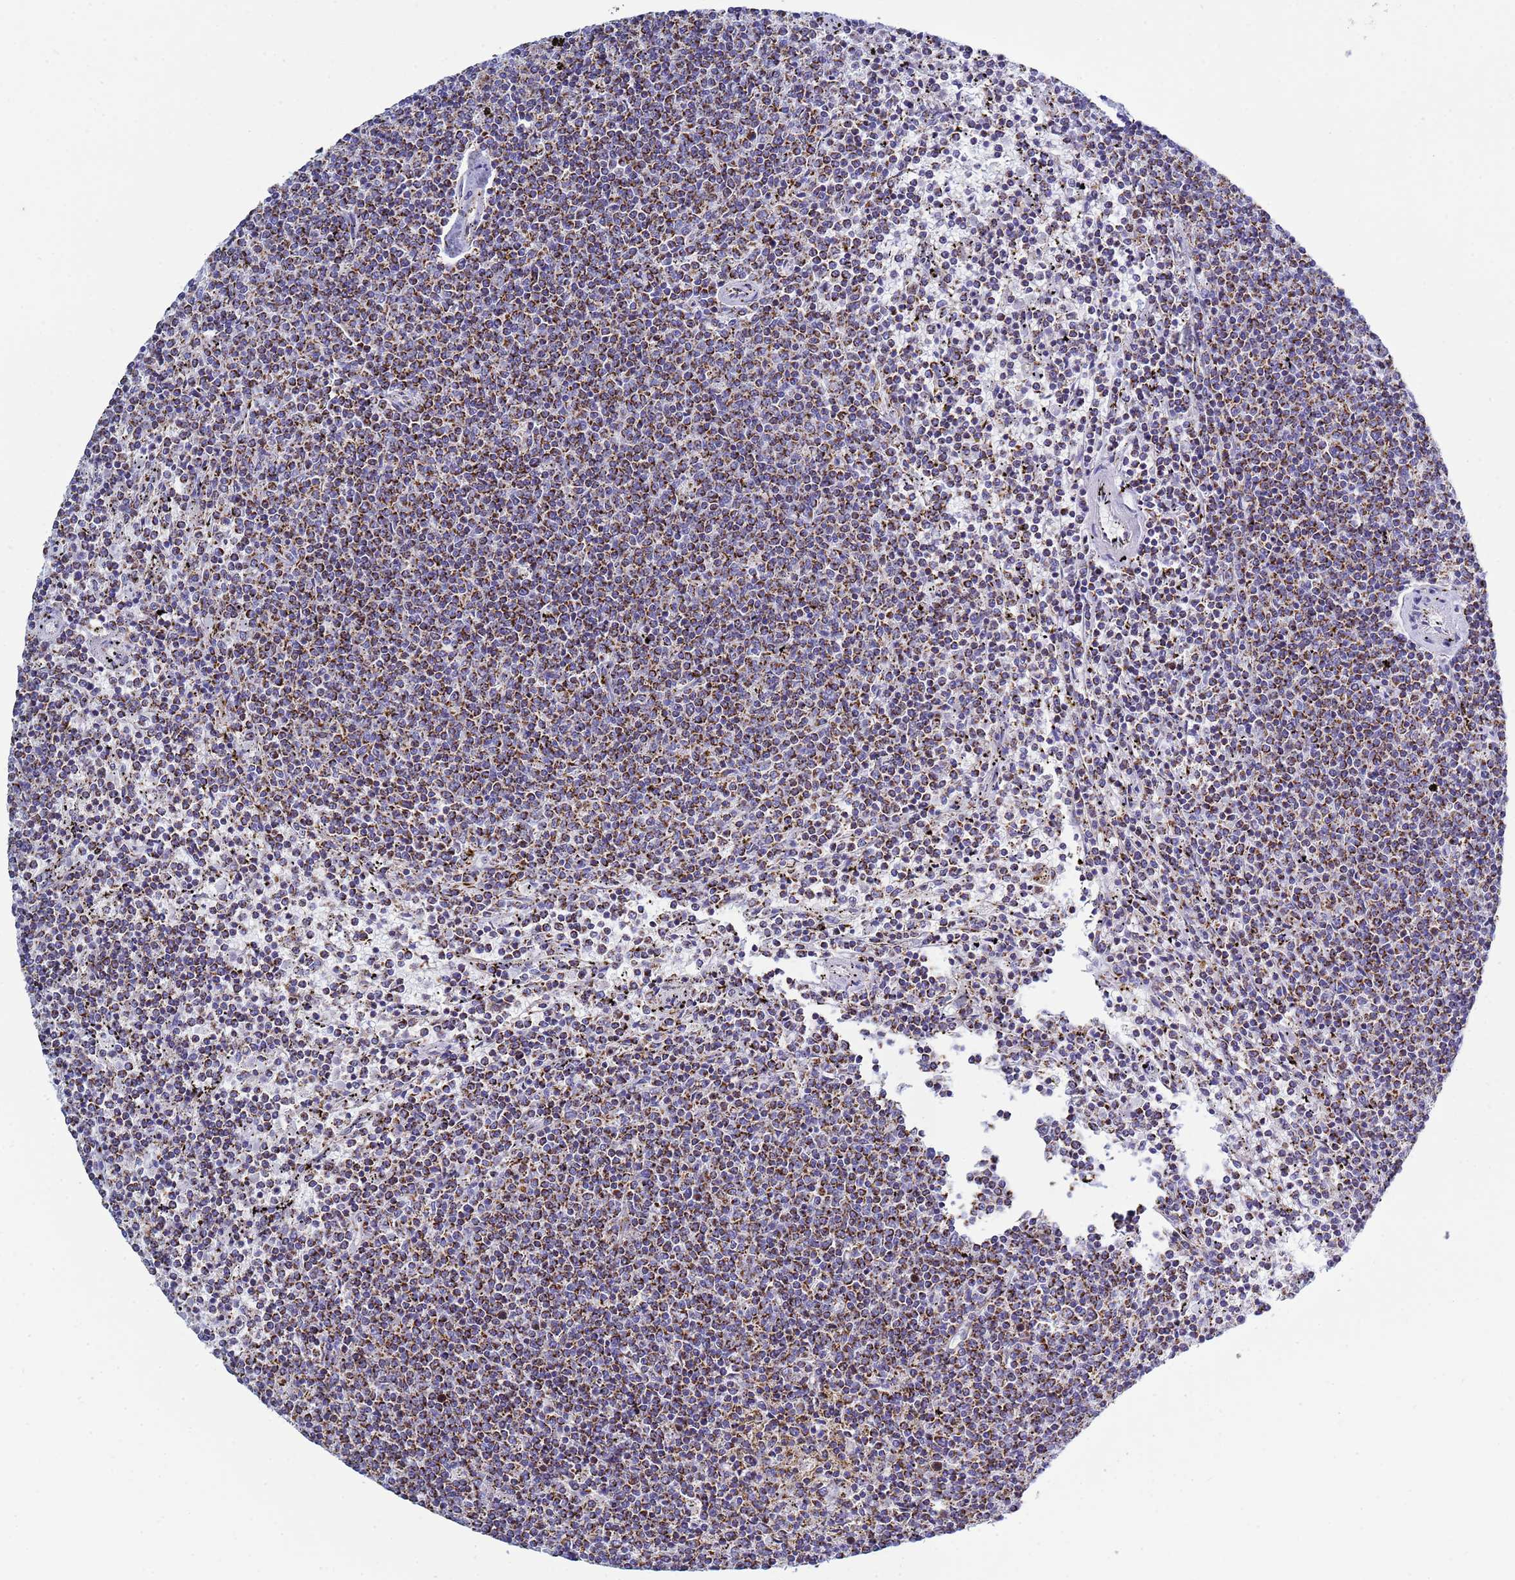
{"staining": {"intensity": "strong", "quantity": ">75%", "location": "cytoplasmic/membranous"}, "tissue": "lymphoma", "cell_type": "Tumor cells", "image_type": "cancer", "snomed": [{"axis": "morphology", "description": "Malignant lymphoma, non-Hodgkin's type, Low grade"}, {"axis": "topography", "description": "Spleen"}], "caption": "There is high levels of strong cytoplasmic/membranous expression in tumor cells of low-grade malignant lymphoma, non-Hodgkin's type, as demonstrated by immunohistochemical staining (brown color).", "gene": "COQ4", "patient": {"sex": "female", "age": 50}}